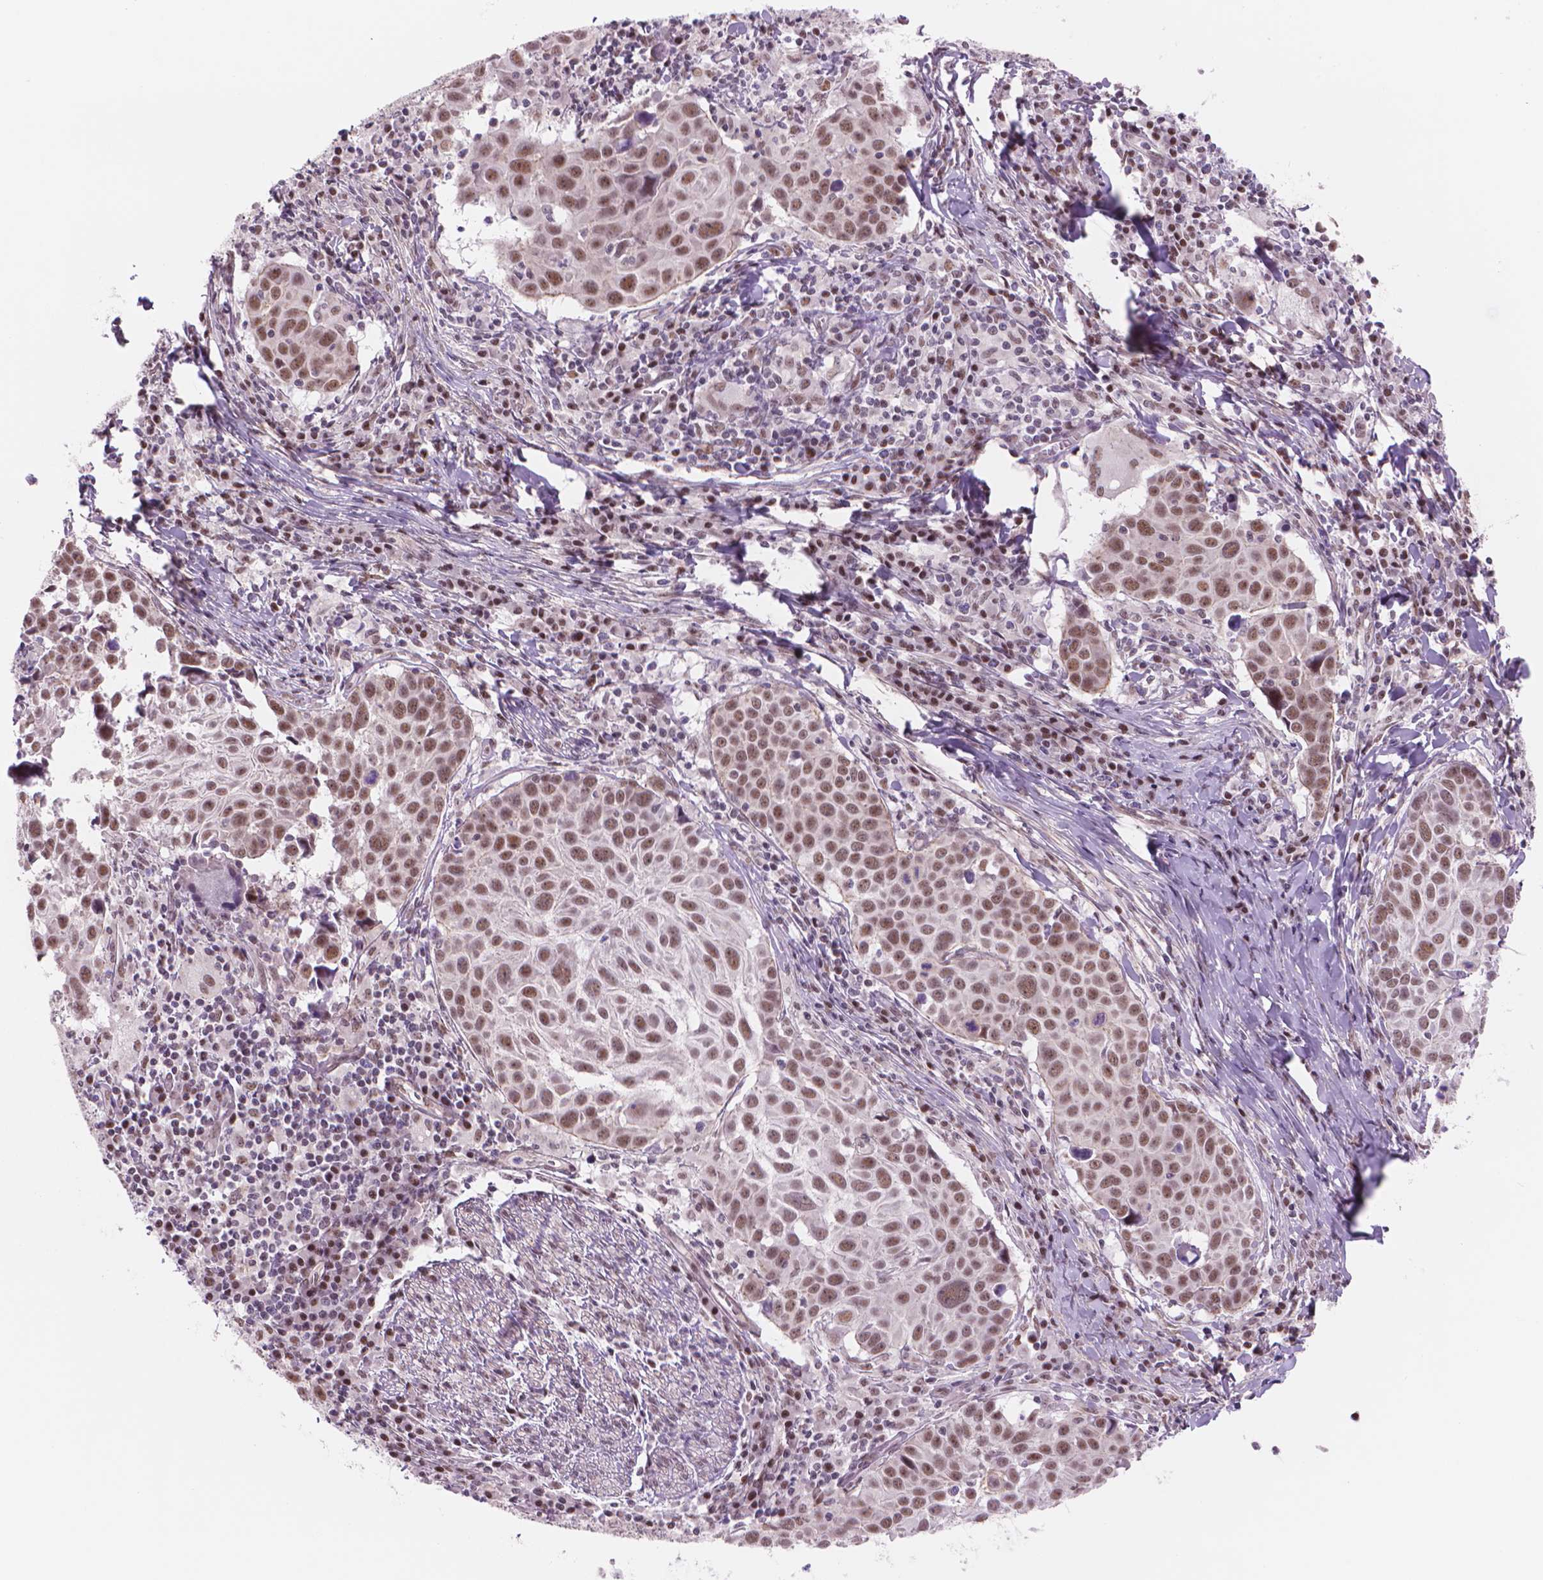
{"staining": {"intensity": "moderate", "quantity": ">75%", "location": "nuclear"}, "tissue": "lung cancer", "cell_type": "Tumor cells", "image_type": "cancer", "snomed": [{"axis": "morphology", "description": "Squamous cell carcinoma, NOS"}, {"axis": "topography", "description": "Lung"}], "caption": "Protein staining shows moderate nuclear staining in approximately >75% of tumor cells in lung squamous cell carcinoma.", "gene": "POLR3D", "patient": {"sex": "male", "age": 57}}